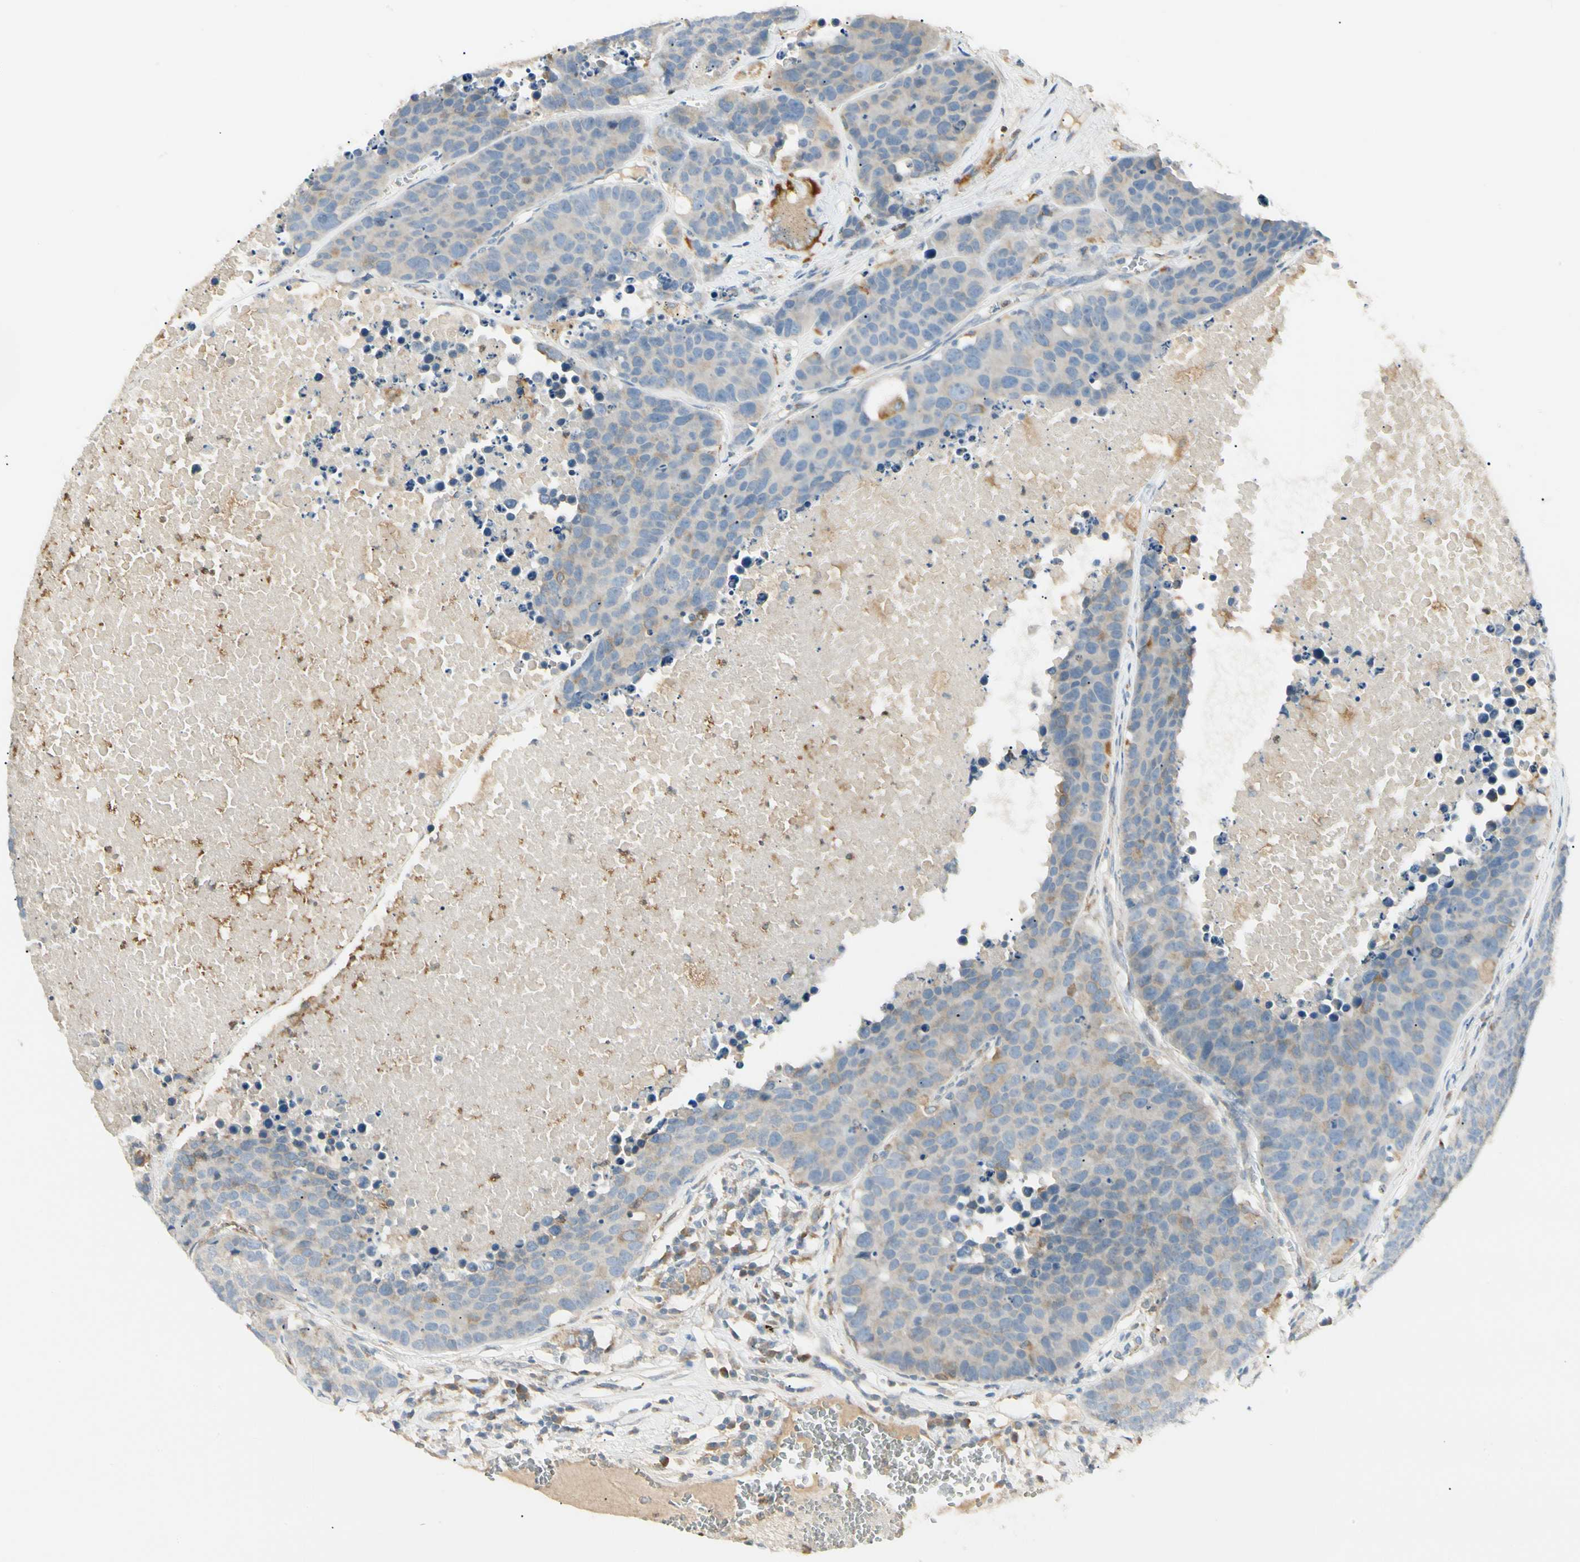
{"staining": {"intensity": "weak", "quantity": "<25%", "location": "cytoplasmic/membranous"}, "tissue": "carcinoid", "cell_type": "Tumor cells", "image_type": "cancer", "snomed": [{"axis": "morphology", "description": "Carcinoid, malignant, NOS"}, {"axis": "topography", "description": "Lung"}], "caption": "This is a image of immunohistochemistry staining of carcinoid, which shows no positivity in tumor cells.", "gene": "LPCAT2", "patient": {"sex": "male", "age": 60}}